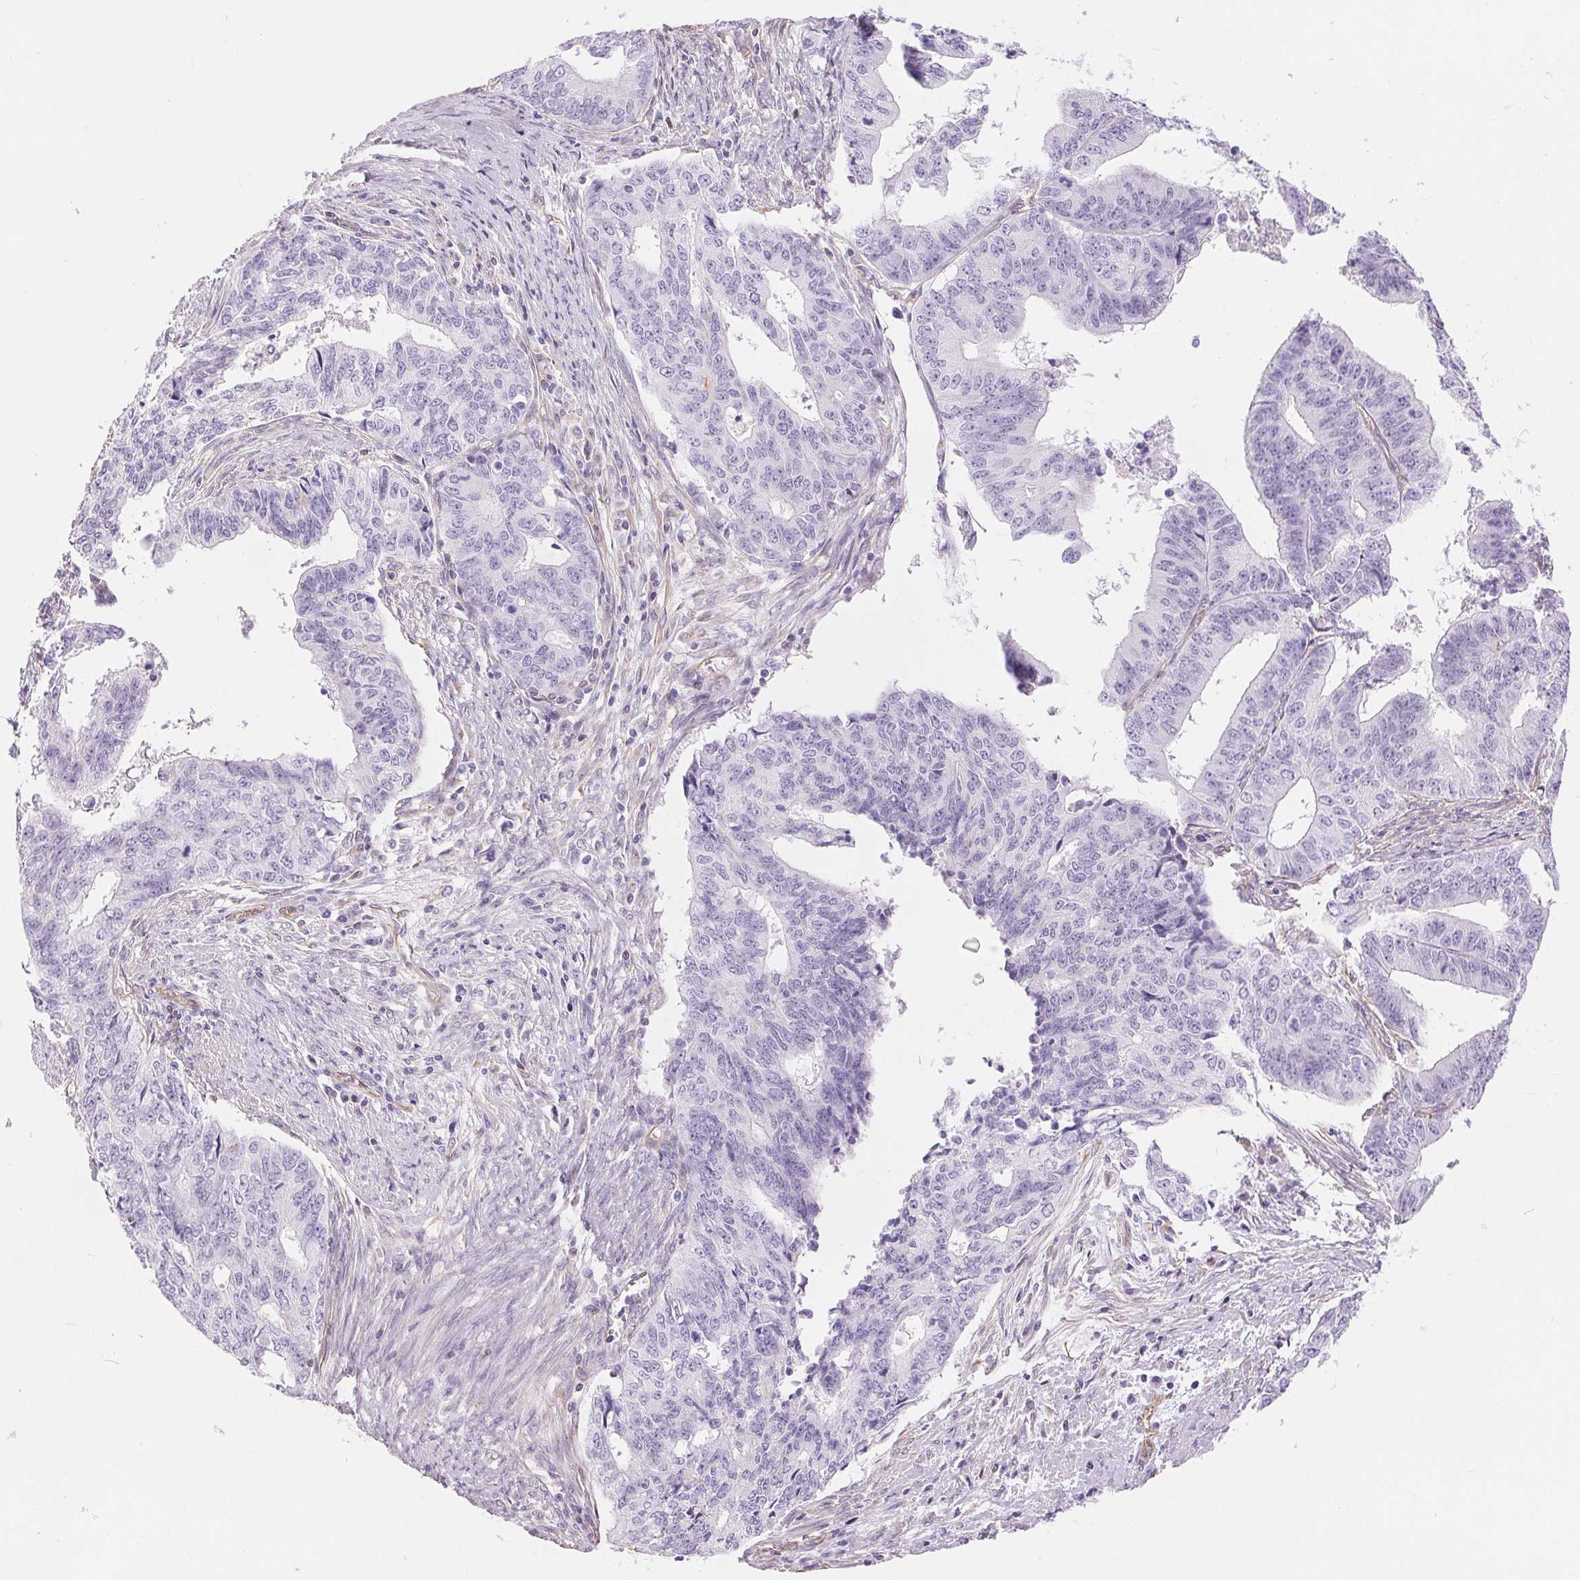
{"staining": {"intensity": "negative", "quantity": "none", "location": "none"}, "tissue": "endometrial cancer", "cell_type": "Tumor cells", "image_type": "cancer", "snomed": [{"axis": "morphology", "description": "Adenocarcinoma, NOS"}, {"axis": "topography", "description": "Endometrium"}], "caption": "Immunohistochemistry (IHC) histopathology image of neoplastic tissue: human endometrial adenocarcinoma stained with DAB (3,3'-diaminobenzidine) demonstrates no significant protein positivity in tumor cells.", "gene": "GFAP", "patient": {"sex": "female", "age": 65}}